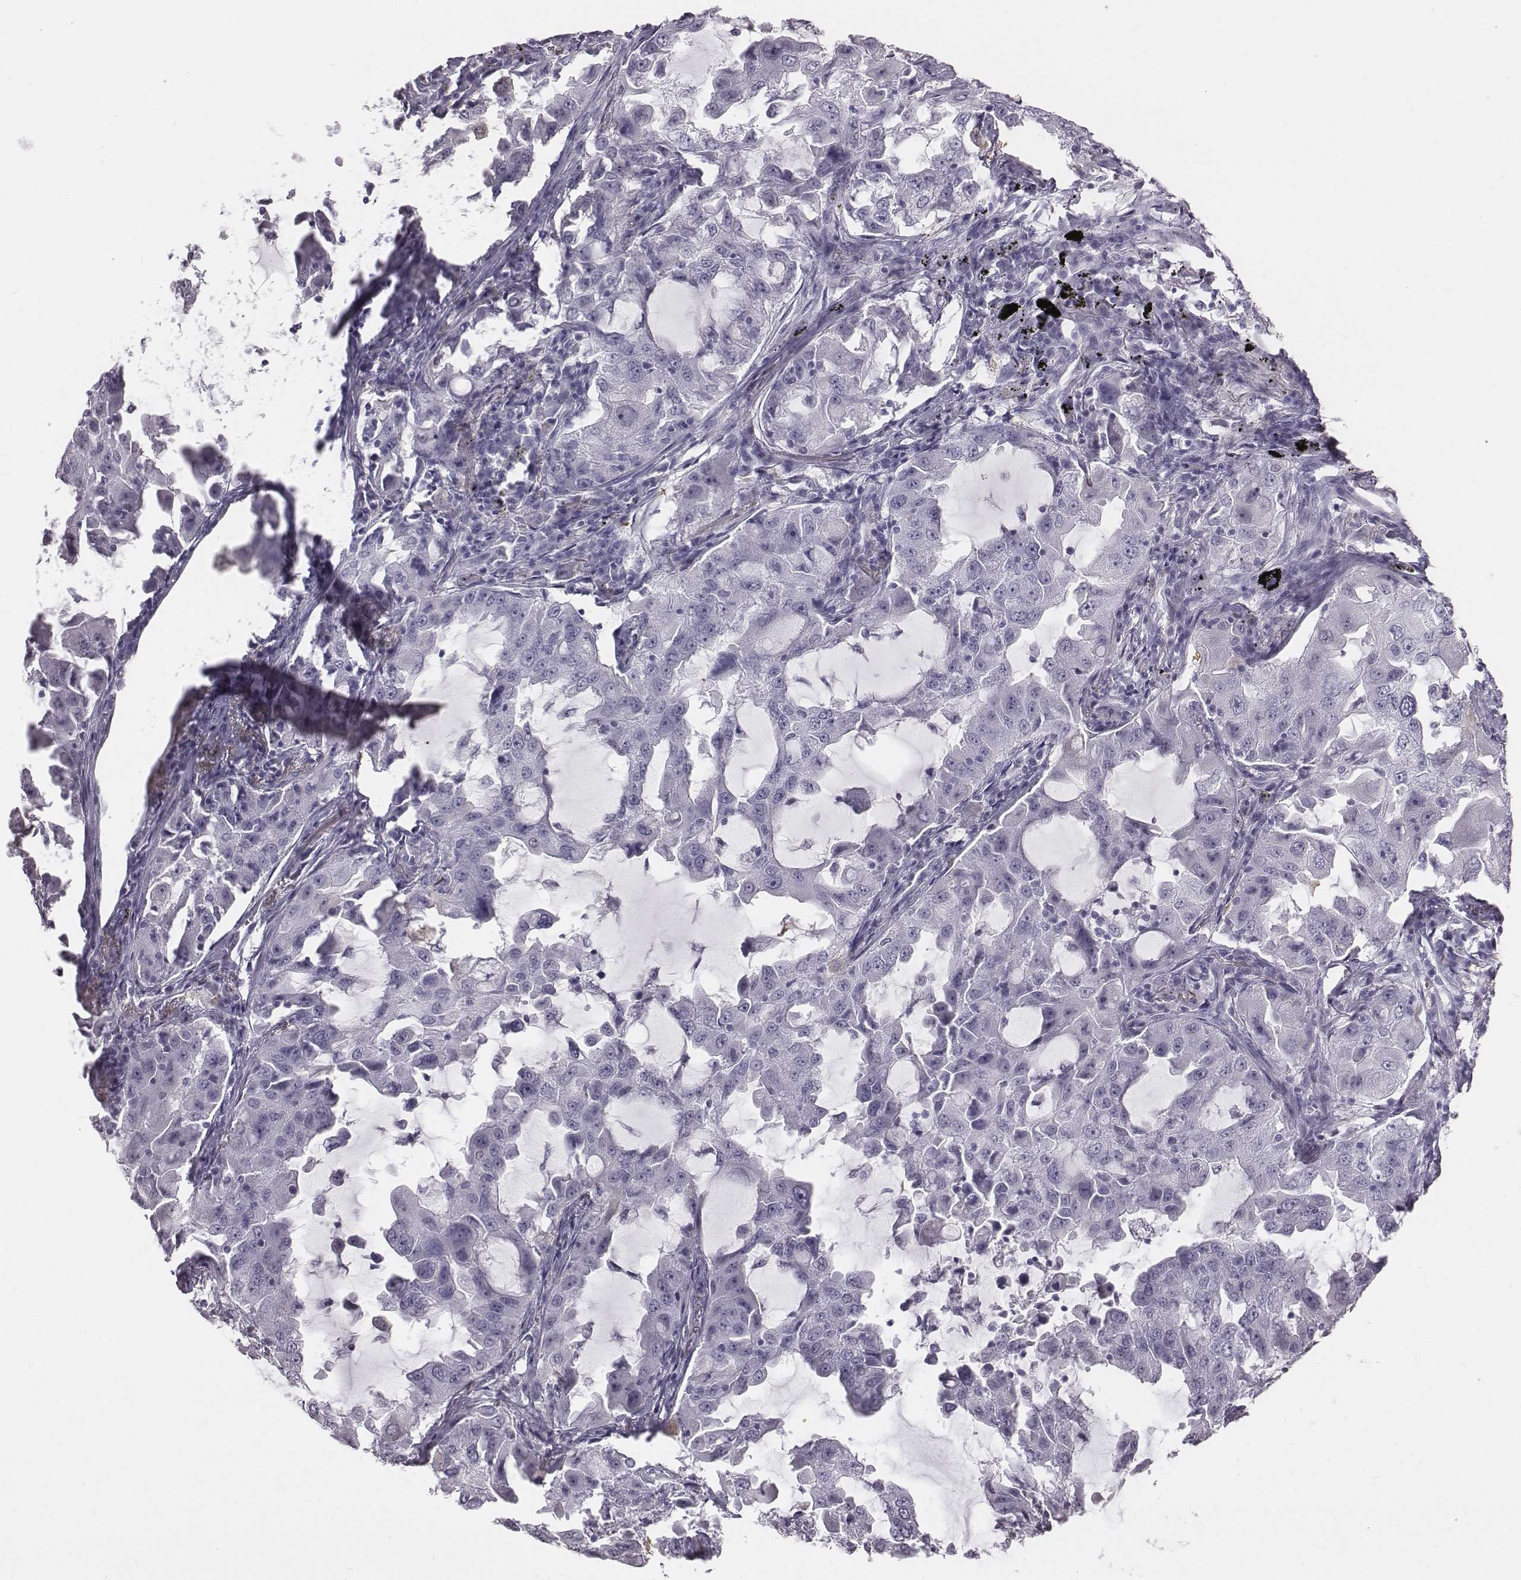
{"staining": {"intensity": "negative", "quantity": "none", "location": "none"}, "tissue": "lung cancer", "cell_type": "Tumor cells", "image_type": "cancer", "snomed": [{"axis": "morphology", "description": "Adenocarcinoma, NOS"}, {"axis": "topography", "description": "Lung"}], "caption": "Histopathology image shows no protein expression in tumor cells of adenocarcinoma (lung) tissue.", "gene": "C6orf58", "patient": {"sex": "female", "age": 61}}